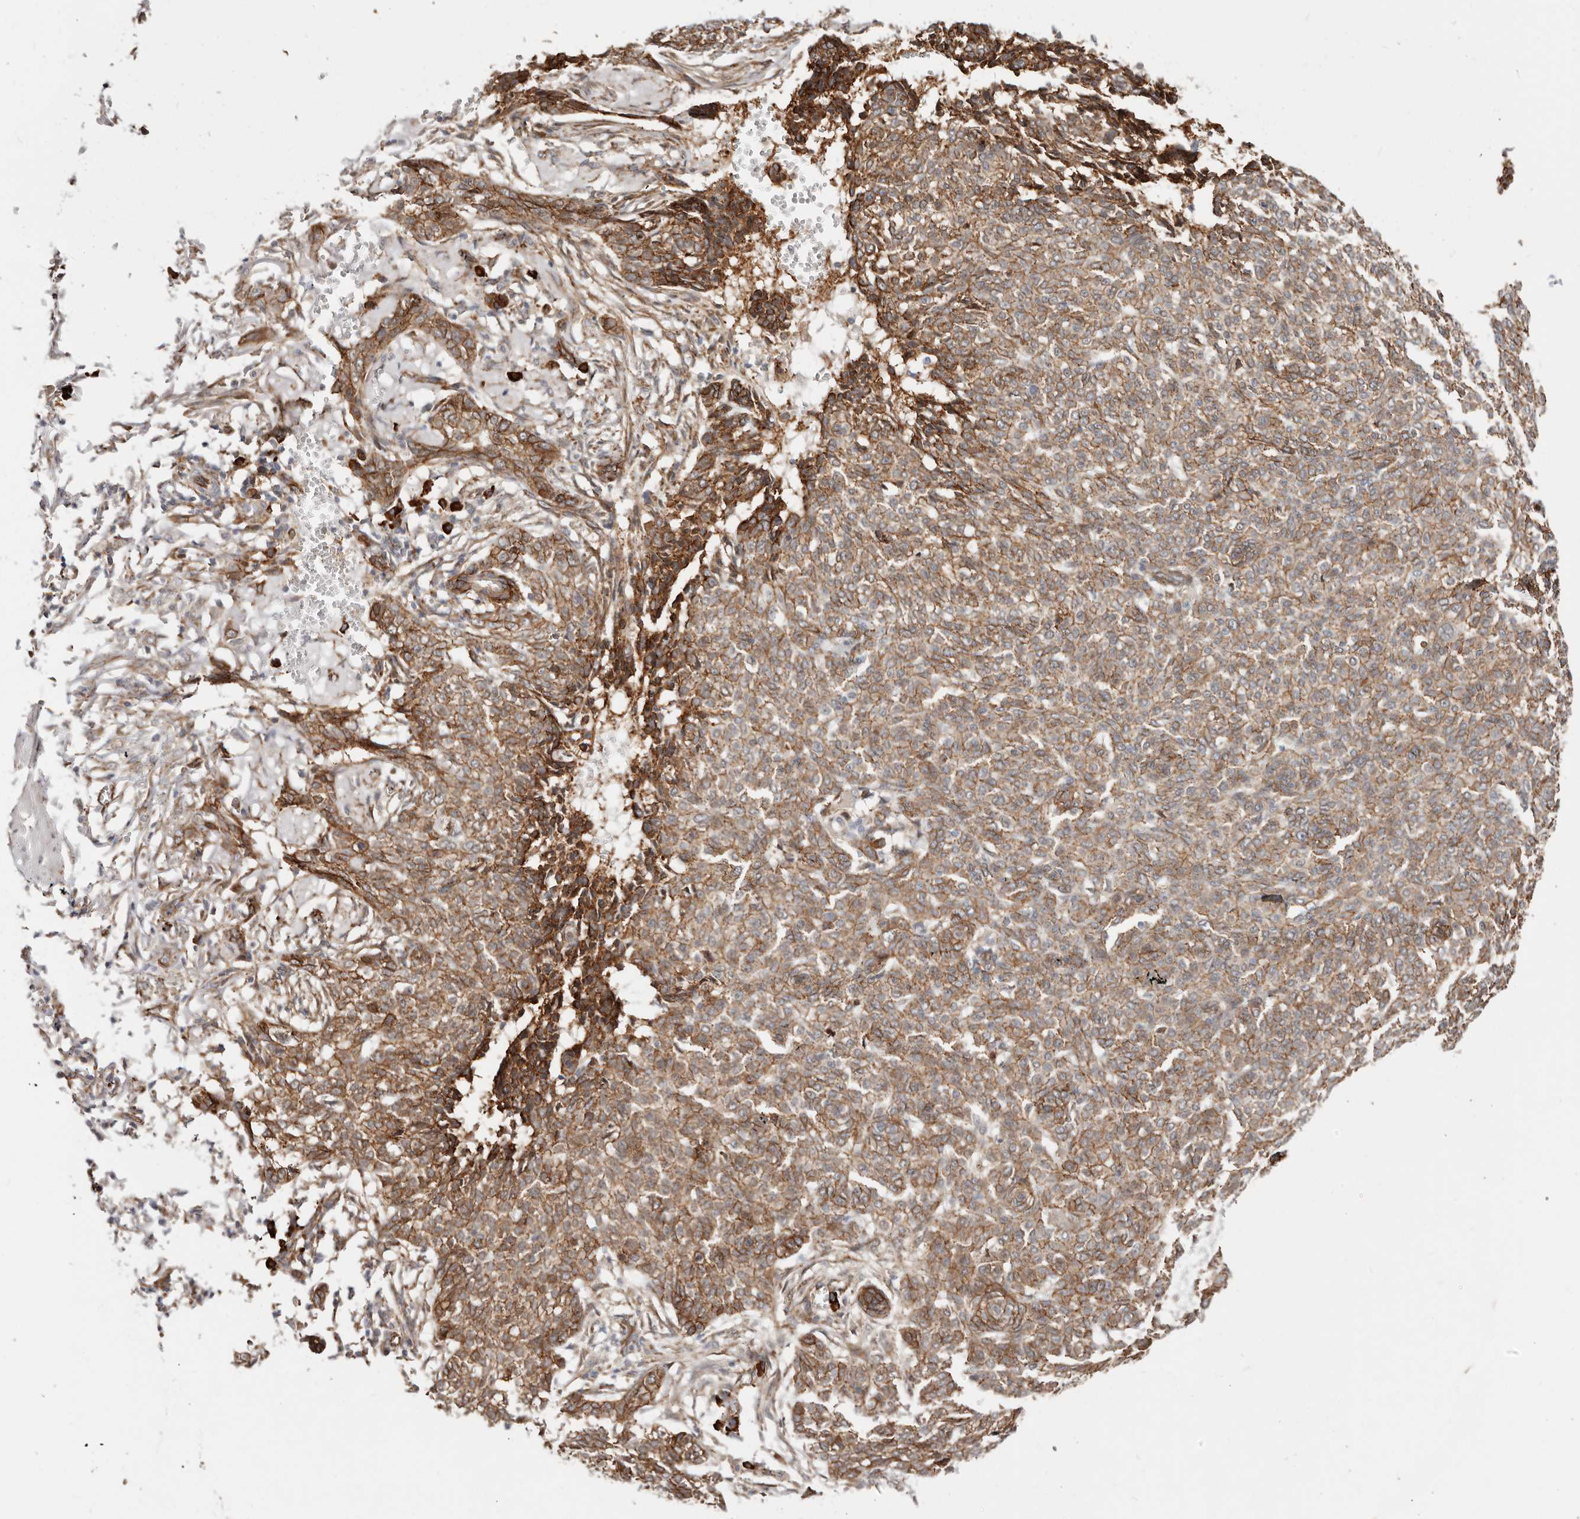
{"staining": {"intensity": "strong", "quantity": ">75%", "location": "cytoplasmic/membranous"}, "tissue": "skin cancer", "cell_type": "Tumor cells", "image_type": "cancer", "snomed": [{"axis": "morphology", "description": "Basal cell carcinoma"}, {"axis": "topography", "description": "Skin"}], "caption": "Approximately >75% of tumor cells in skin cancer (basal cell carcinoma) reveal strong cytoplasmic/membranous protein positivity as visualized by brown immunohistochemical staining.", "gene": "CTNNB1", "patient": {"sex": "male", "age": 85}}